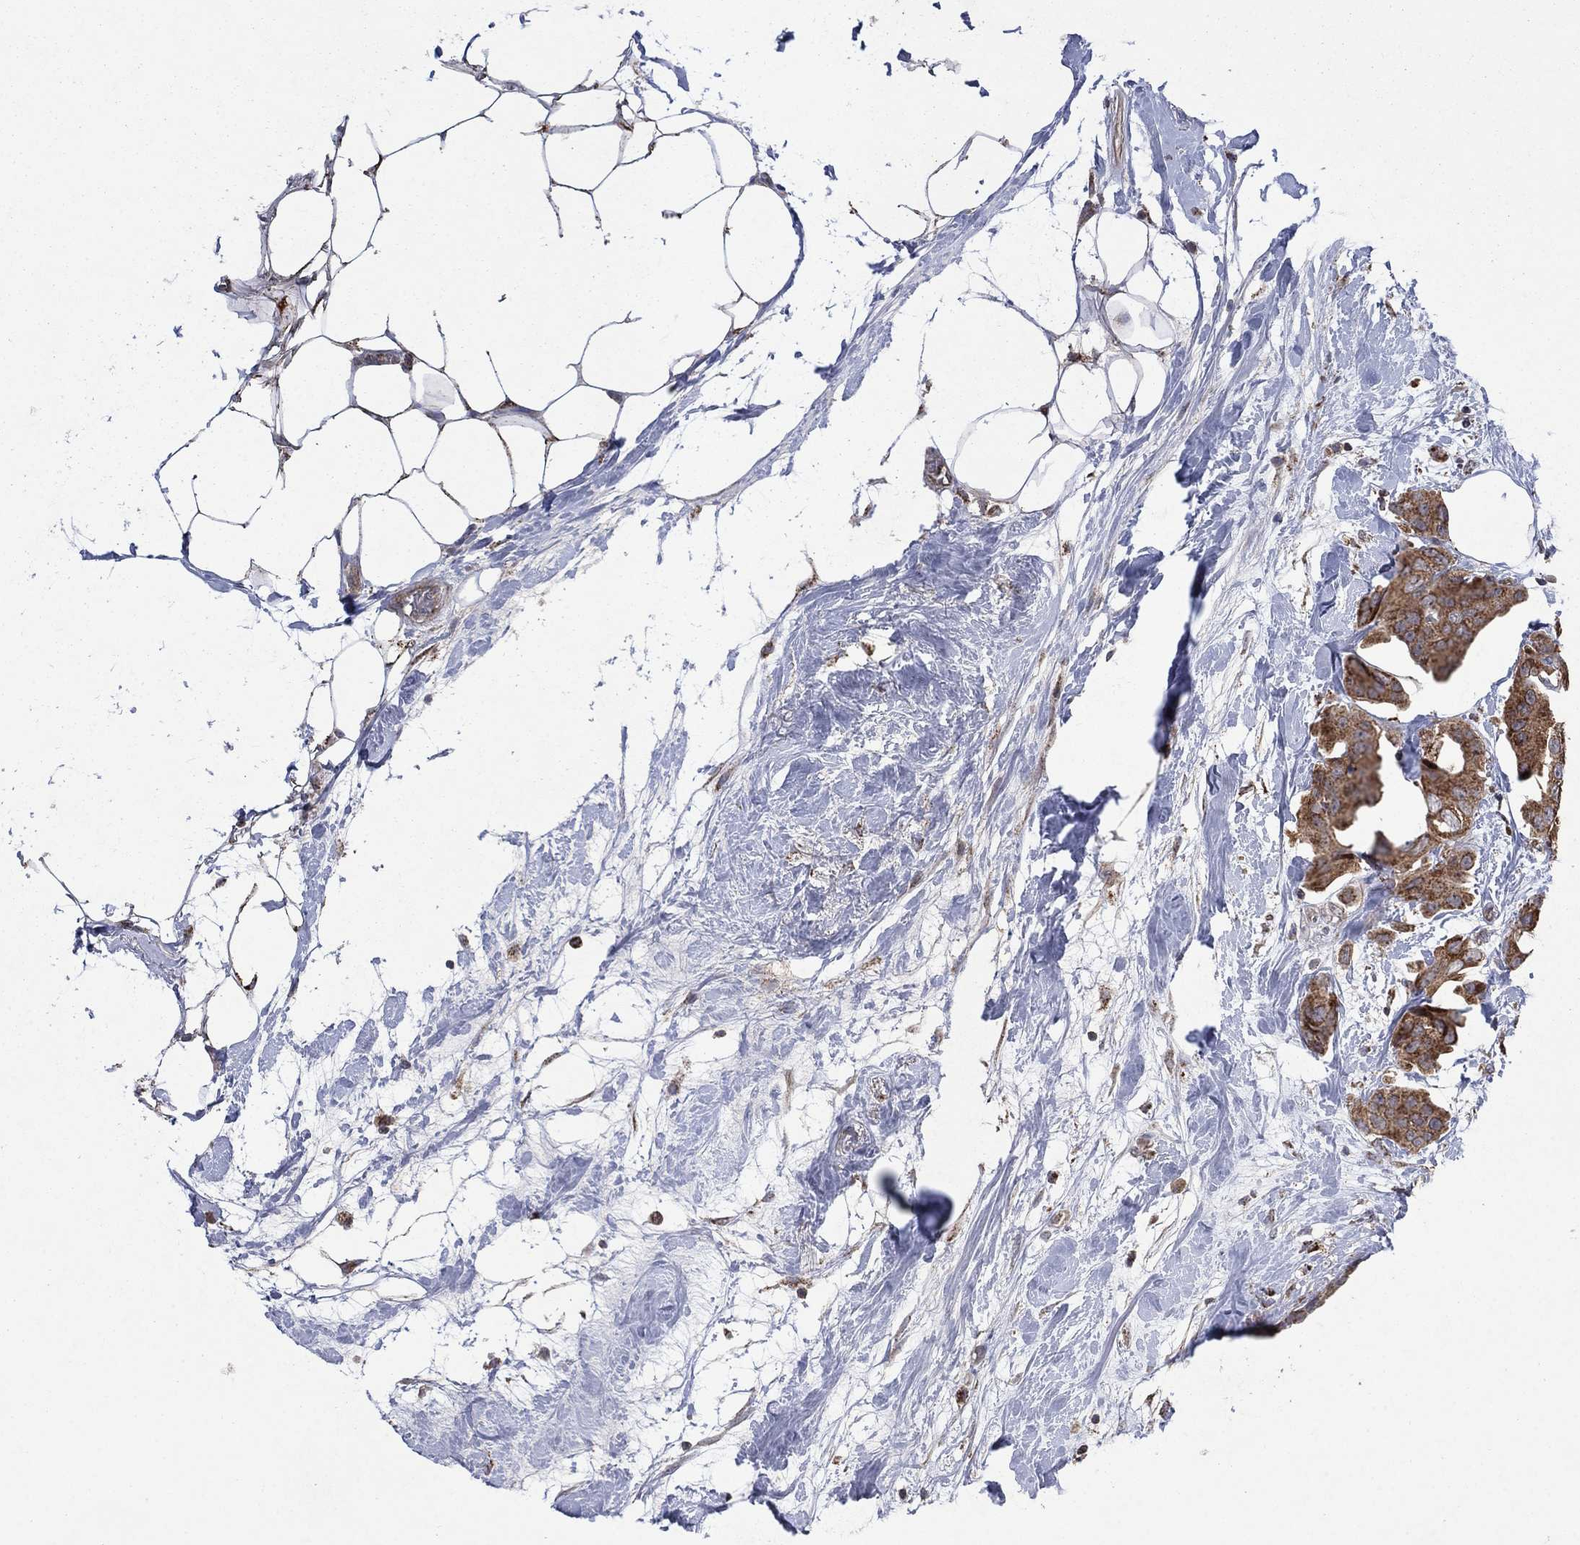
{"staining": {"intensity": "moderate", "quantity": ">75%", "location": "cytoplasmic/membranous"}, "tissue": "breast cancer", "cell_type": "Tumor cells", "image_type": "cancer", "snomed": [{"axis": "morphology", "description": "Duct carcinoma"}, {"axis": "topography", "description": "Breast"}], "caption": "Breast cancer stained for a protein (brown) displays moderate cytoplasmic/membranous positive staining in about >75% of tumor cells.", "gene": "DPH1", "patient": {"sex": "female", "age": 45}}